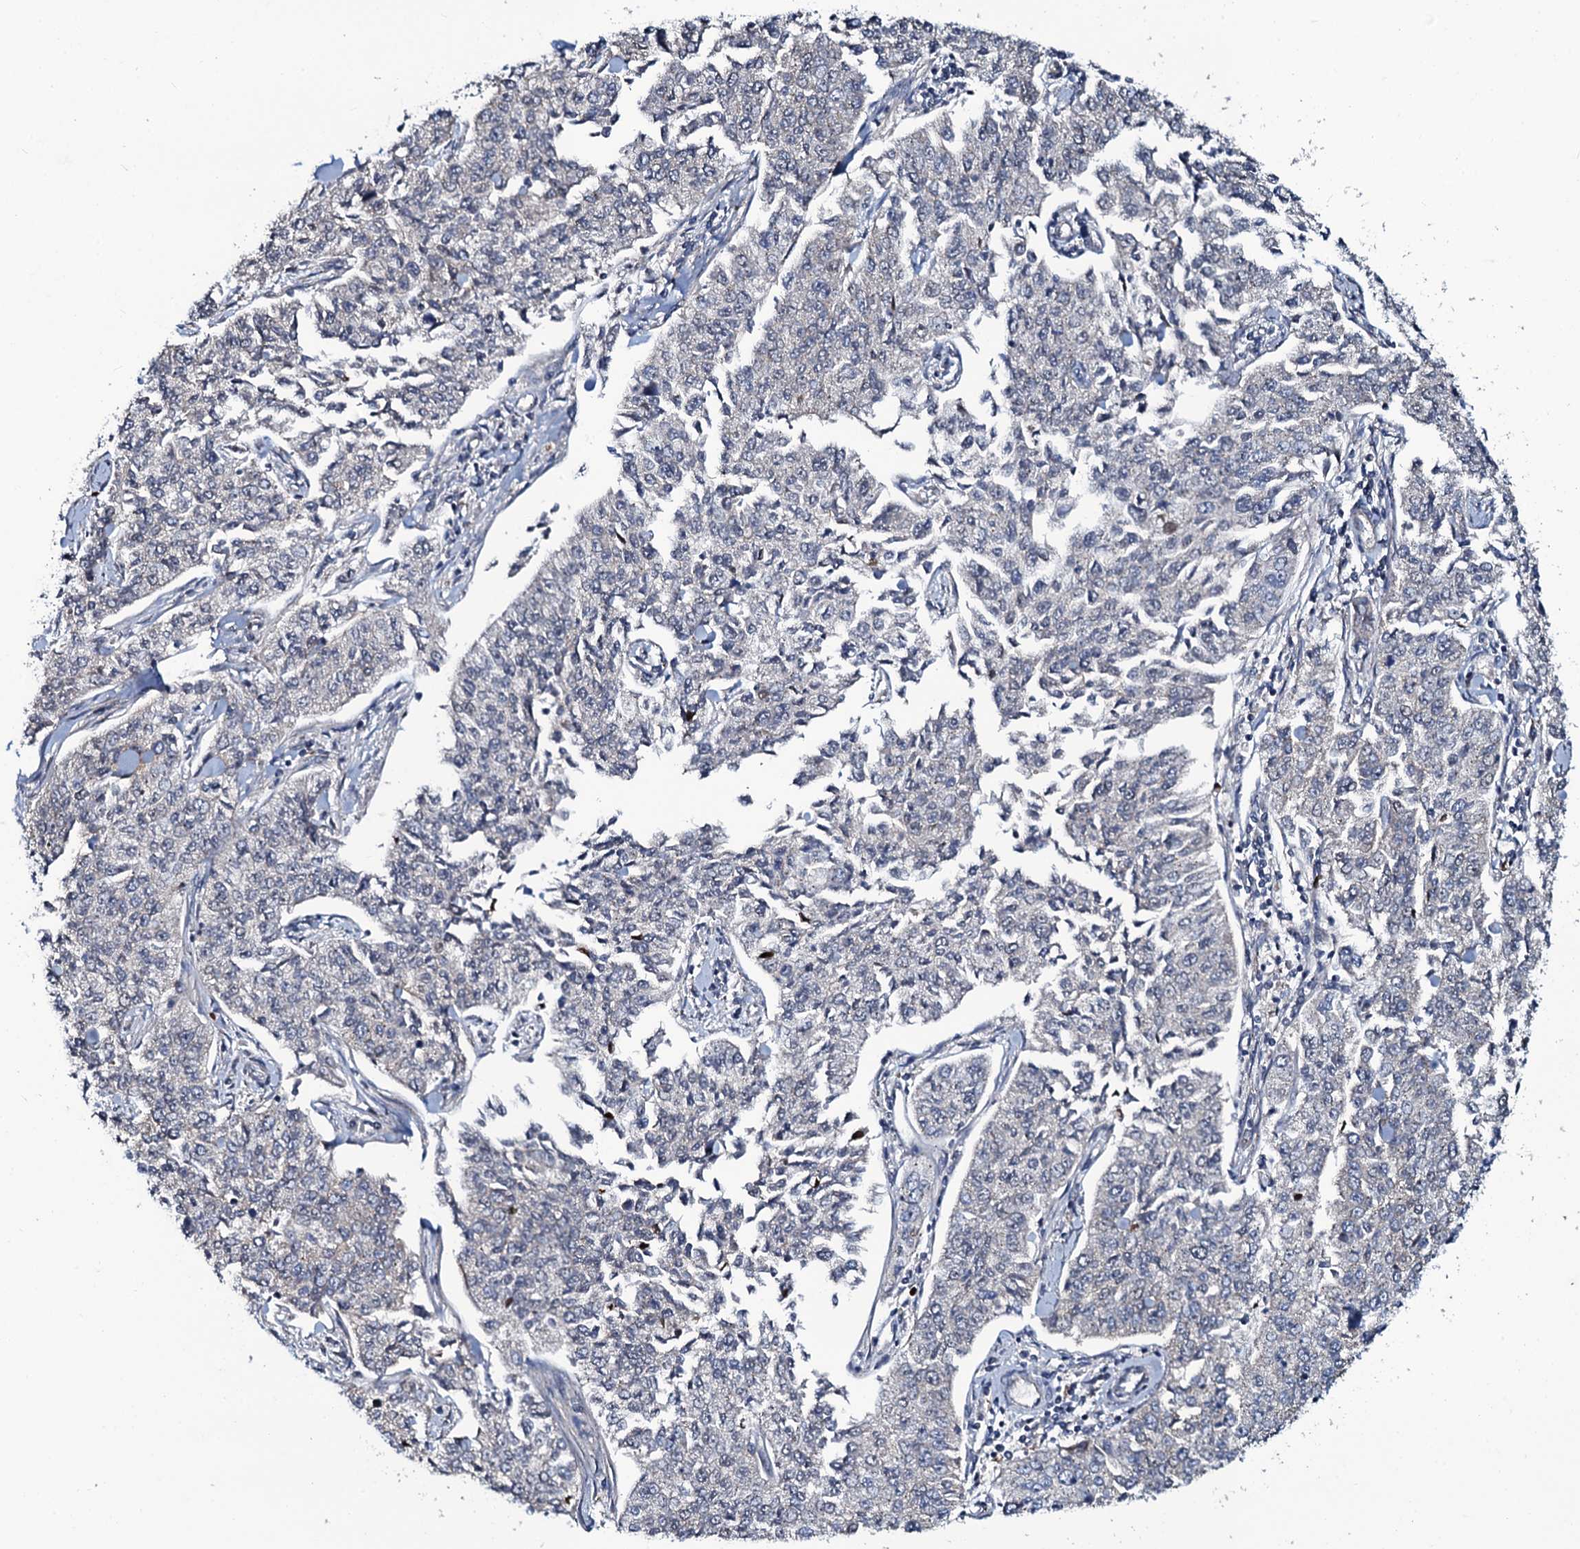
{"staining": {"intensity": "negative", "quantity": "none", "location": "none"}, "tissue": "cervical cancer", "cell_type": "Tumor cells", "image_type": "cancer", "snomed": [{"axis": "morphology", "description": "Squamous cell carcinoma, NOS"}, {"axis": "topography", "description": "Cervix"}], "caption": "IHC of squamous cell carcinoma (cervical) exhibits no staining in tumor cells.", "gene": "USPL1", "patient": {"sex": "female", "age": 35}}